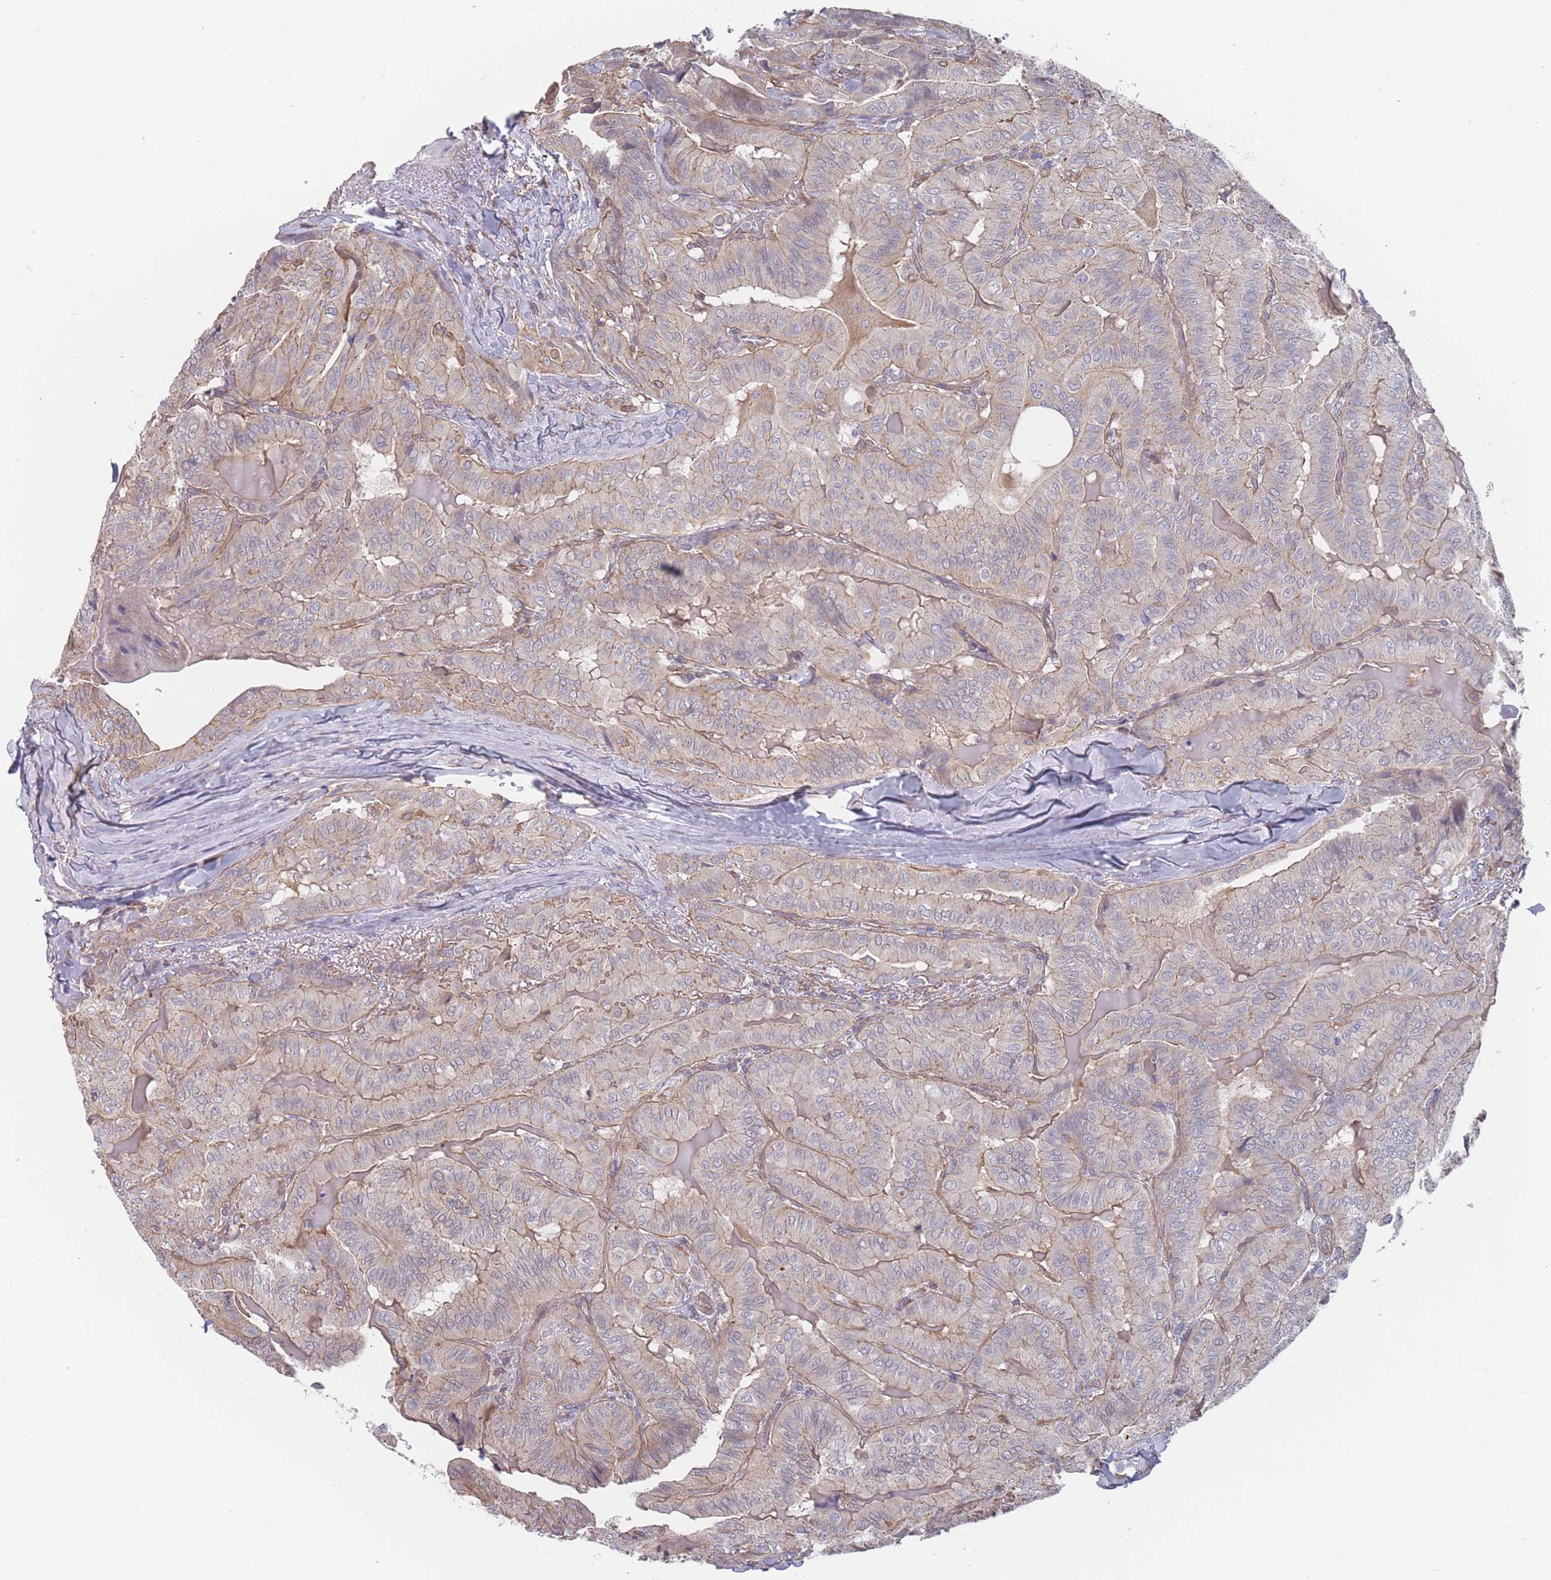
{"staining": {"intensity": "weak", "quantity": "25%-75%", "location": "cytoplasmic/membranous"}, "tissue": "thyroid cancer", "cell_type": "Tumor cells", "image_type": "cancer", "snomed": [{"axis": "morphology", "description": "Papillary adenocarcinoma, NOS"}, {"axis": "topography", "description": "Thyroid gland"}], "caption": "Thyroid cancer tissue shows weak cytoplasmic/membranous staining in about 25%-75% of tumor cells", "gene": "SLC1A6", "patient": {"sex": "female", "age": 68}}